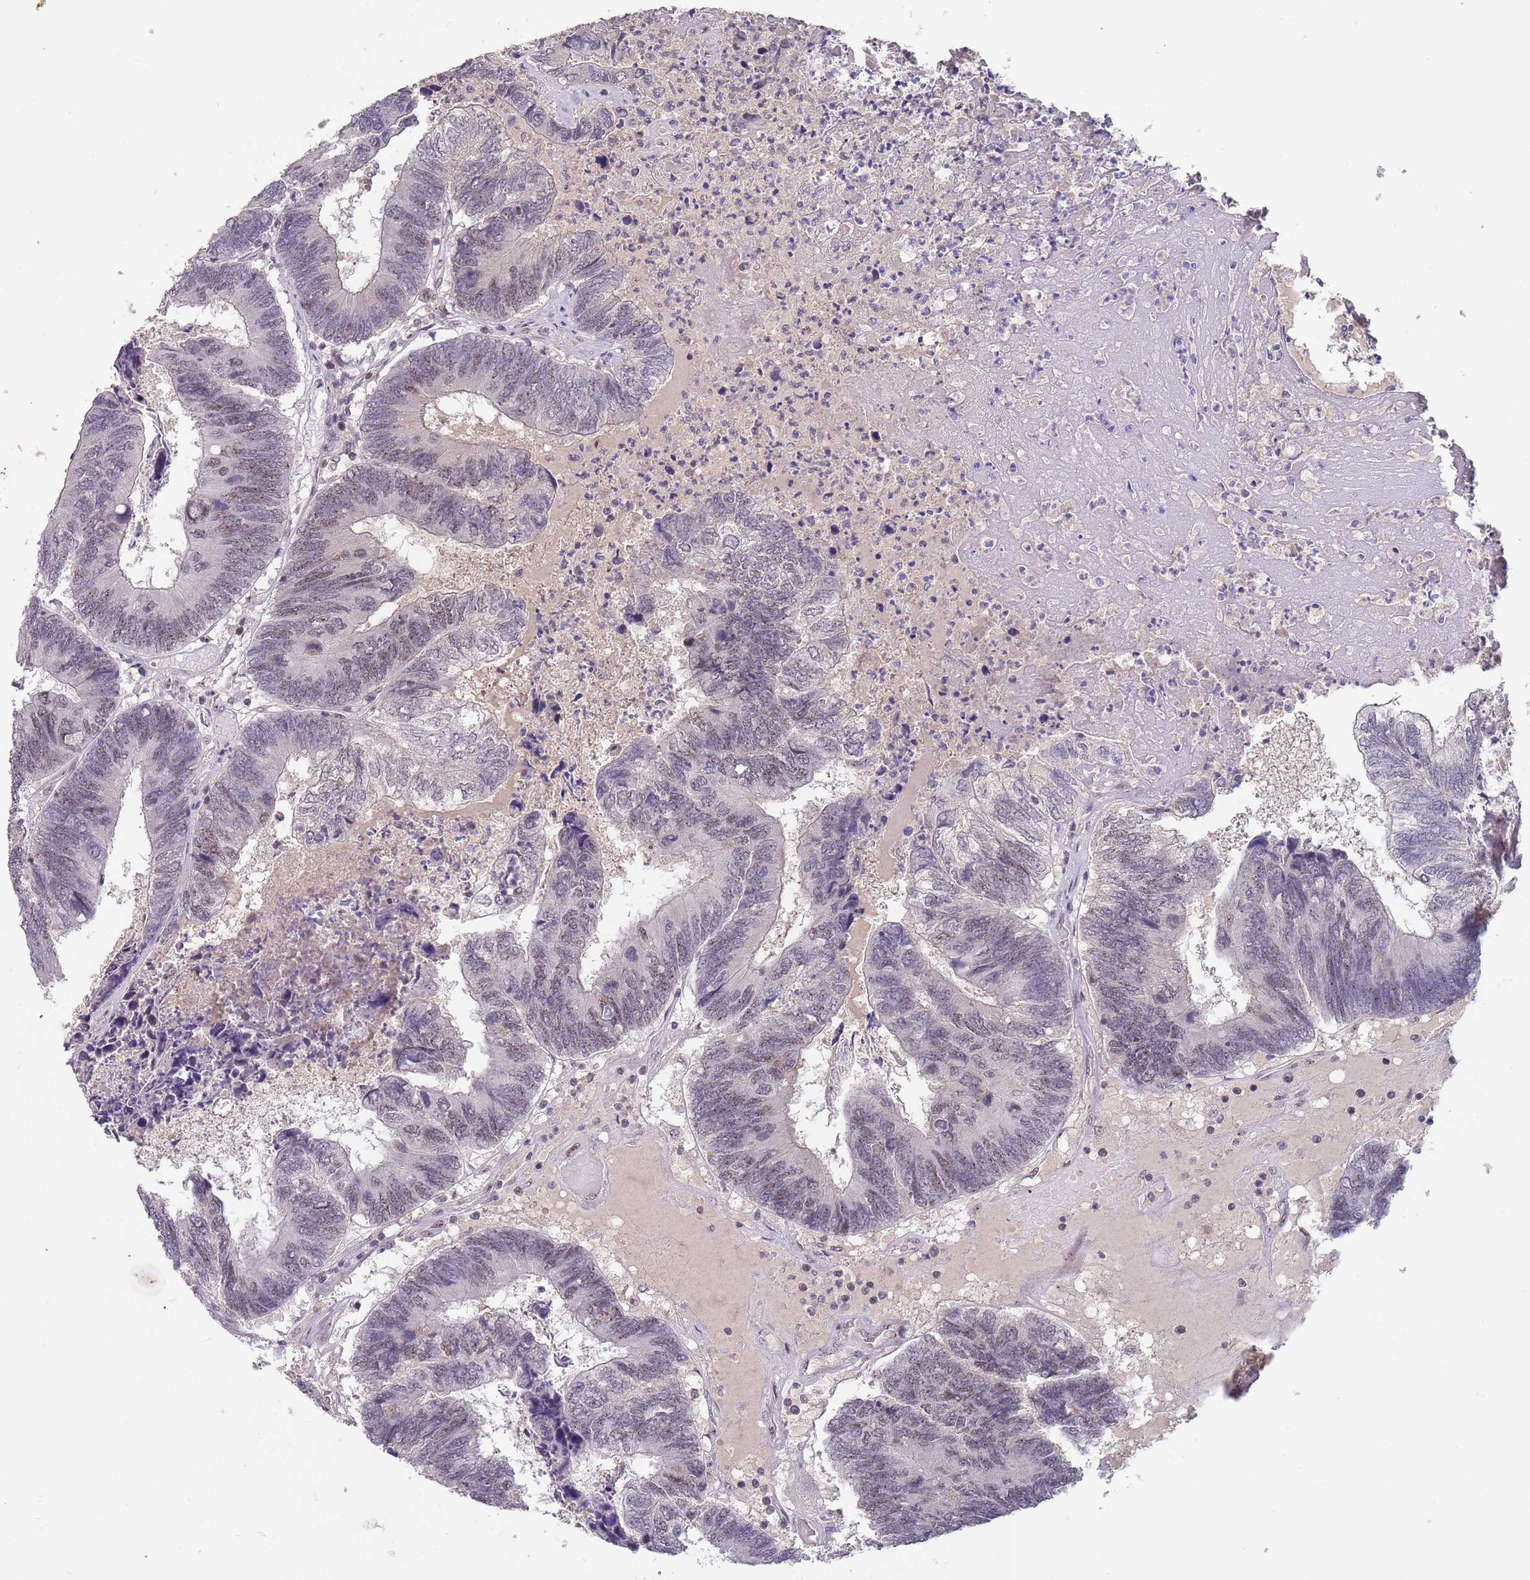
{"staining": {"intensity": "weak", "quantity": "<25%", "location": "cytoplasmic/membranous"}, "tissue": "colorectal cancer", "cell_type": "Tumor cells", "image_type": "cancer", "snomed": [{"axis": "morphology", "description": "Adenocarcinoma, NOS"}, {"axis": "topography", "description": "Colon"}], "caption": "High power microscopy micrograph of an immunohistochemistry (IHC) histopathology image of colorectal adenocarcinoma, revealing no significant expression in tumor cells.", "gene": "CIZ1", "patient": {"sex": "female", "age": 67}}